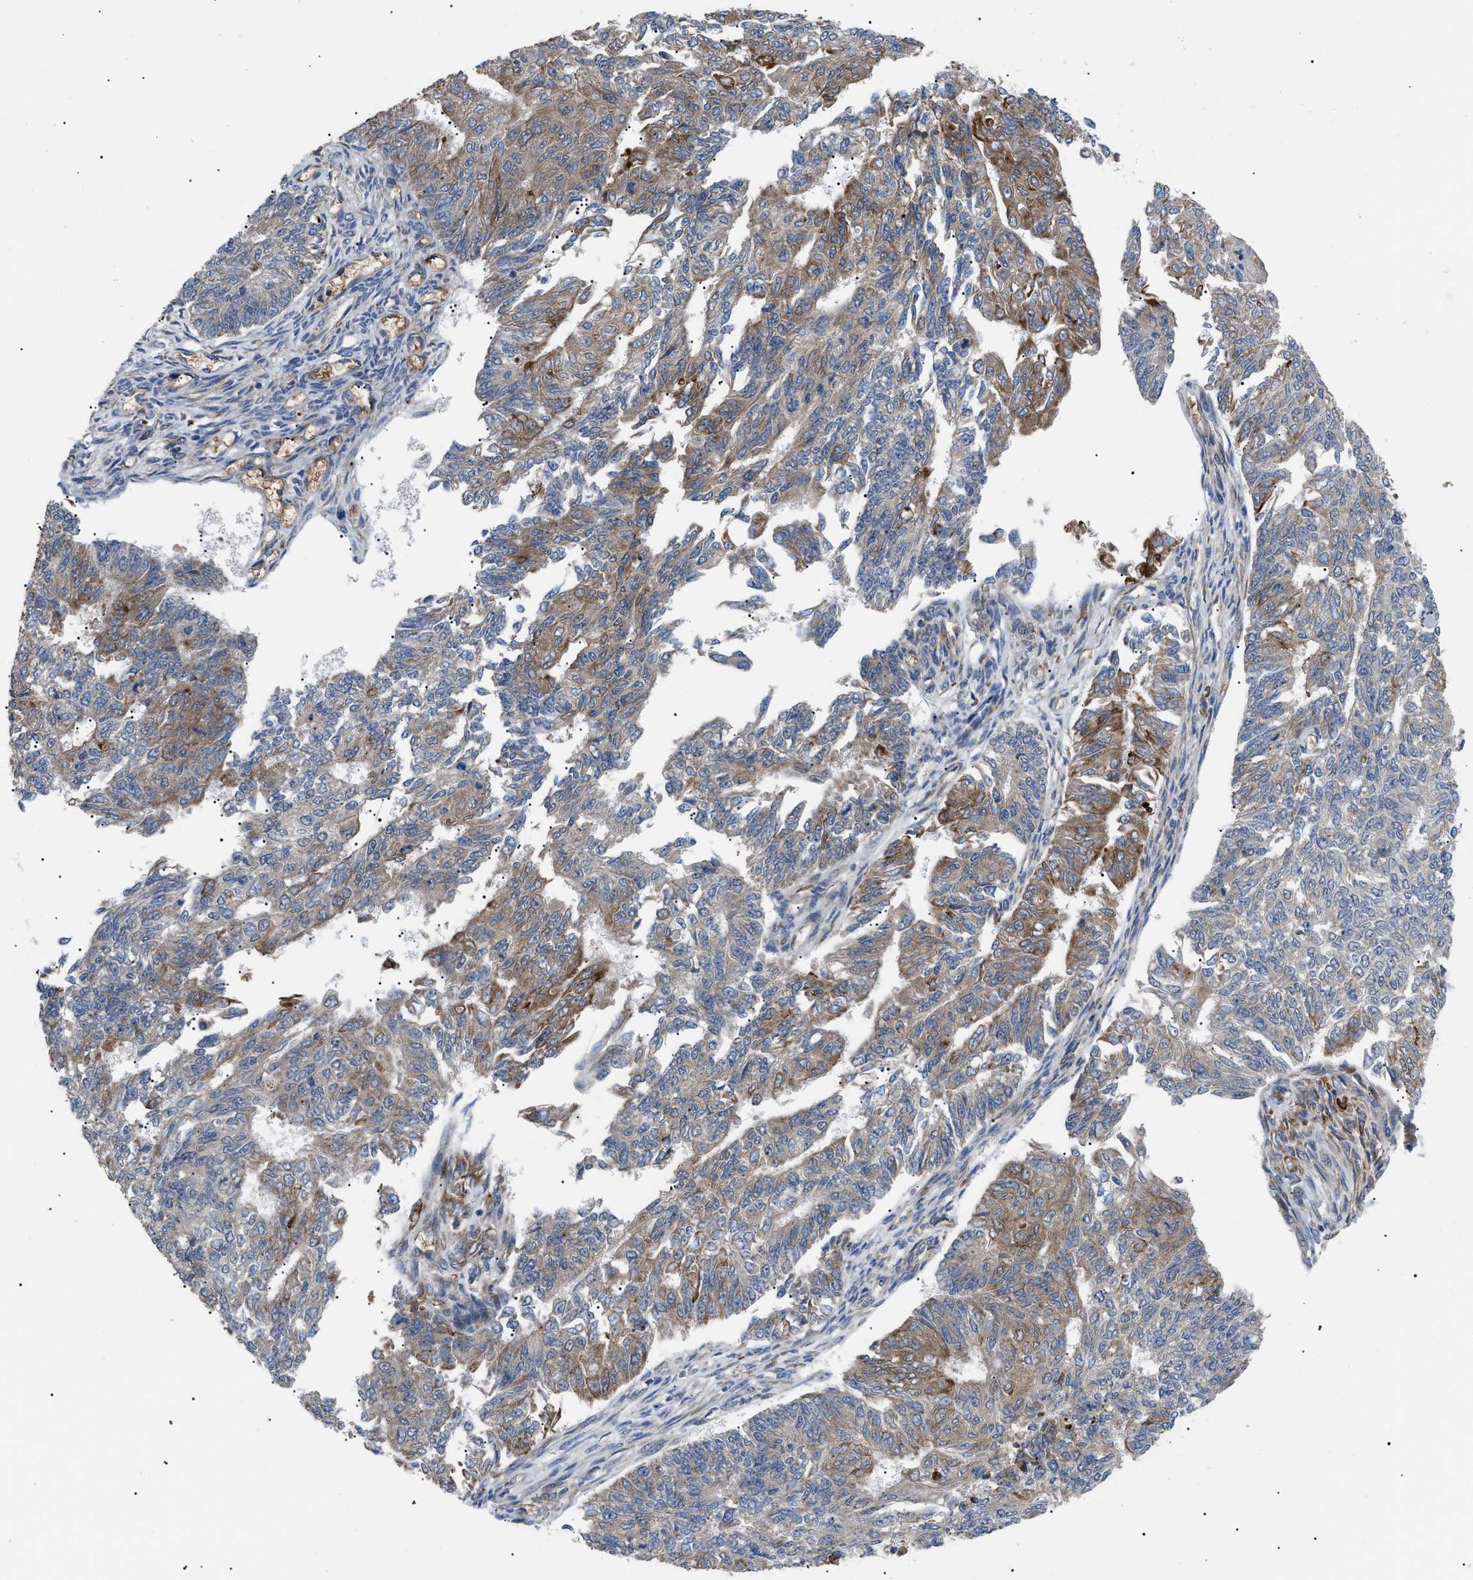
{"staining": {"intensity": "moderate", "quantity": "25%-75%", "location": "cytoplasmic/membranous"}, "tissue": "endometrial cancer", "cell_type": "Tumor cells", "image_type": "cancer", "snomed": [{"axis": "morphology", "description": "Adenocarcinoma, NOS"}, {"axis": "topography", "description": "Endometrium"}], "caption": "This photomicrograph reveals immunohistochemistry staining of human endometrial cancer (adenocarcinoma), with medium moderate cytoplasmic/membranous expression in approximately 25%-75% of tumor cells.", "gene": "MYO10", "patient": {"sex": "female", "age": 32}}